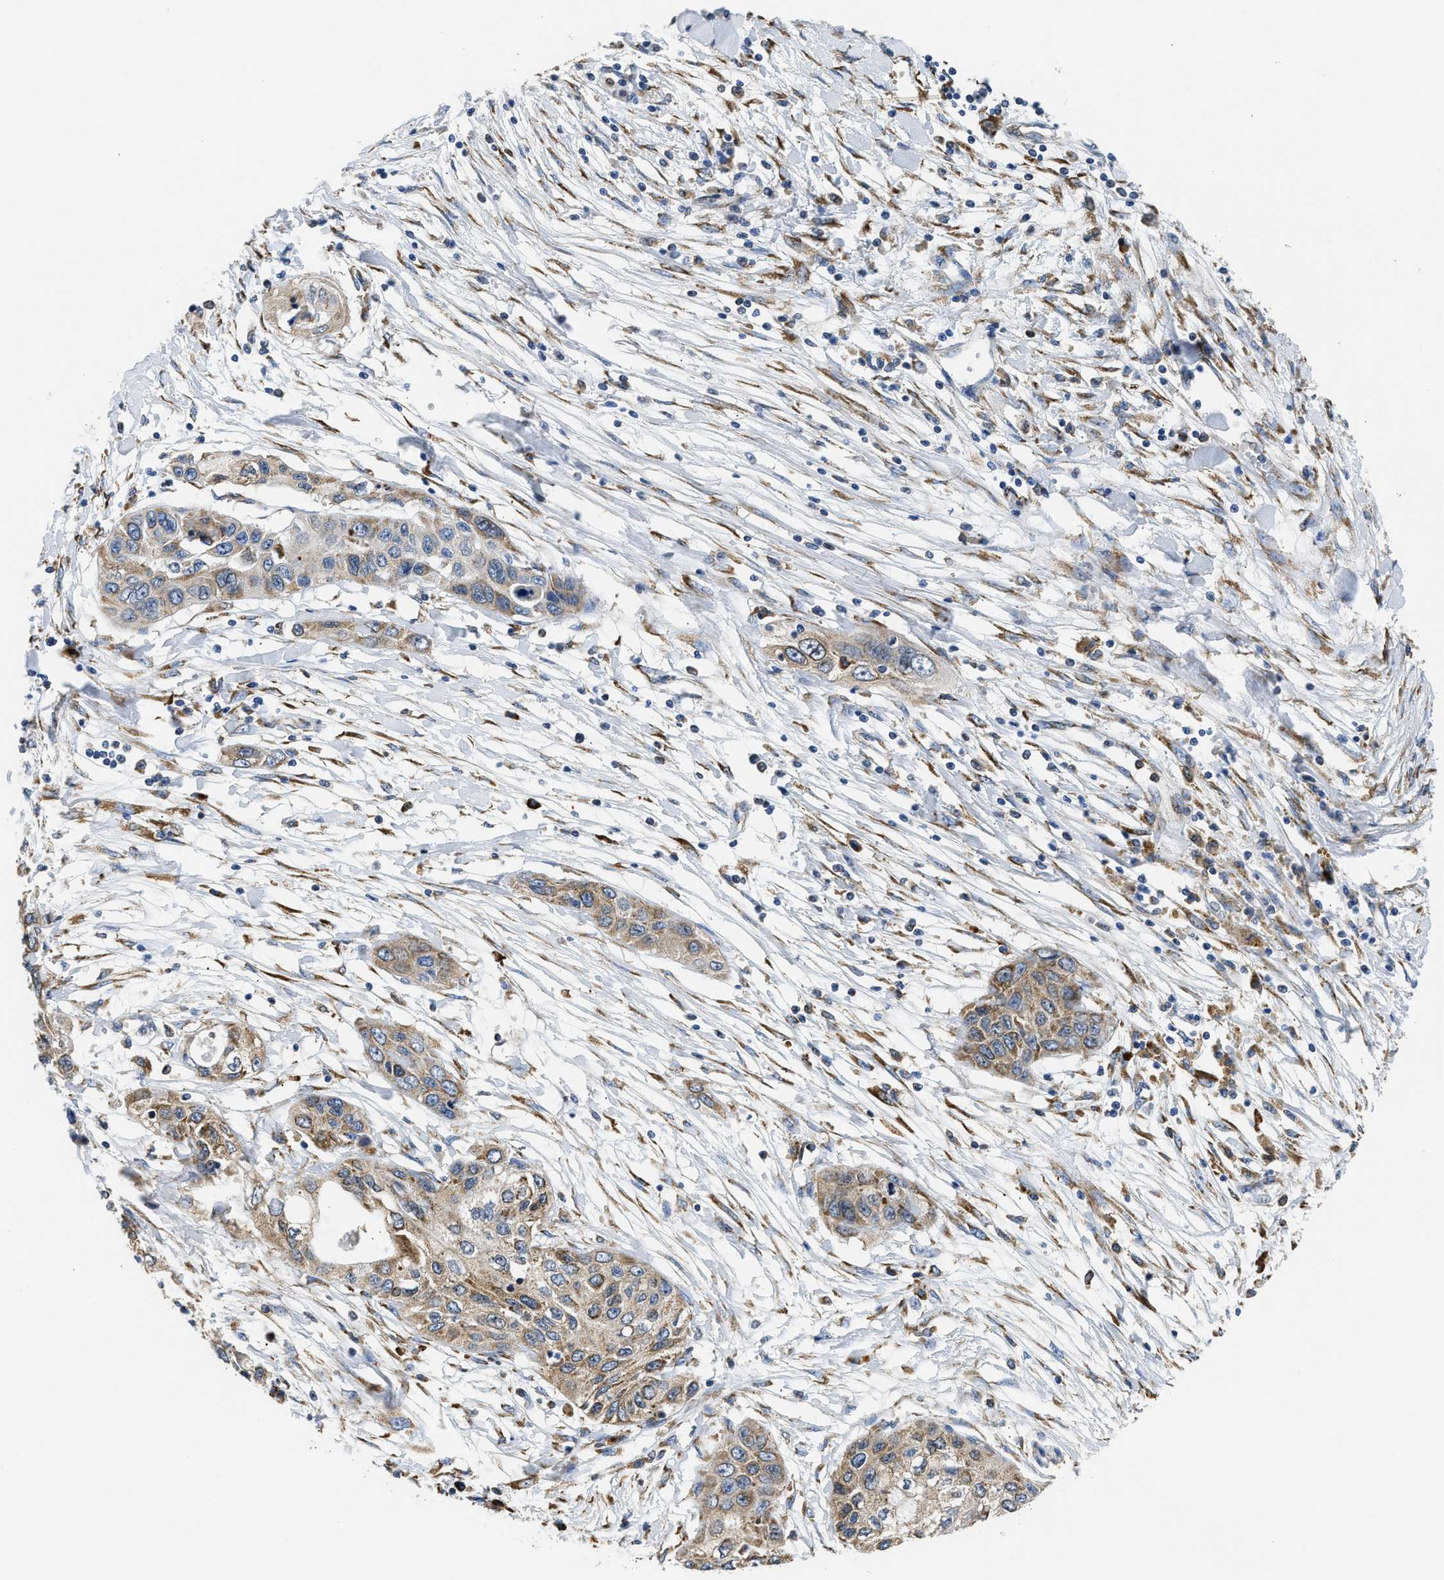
{"staining": {"intensity": "moderate", "quantity": "25%-75%", "location": "cytoplasmic/membranous"}, "tissue": "pancreatic cancer", "cell_type": "Tumor cells", "image_type": "cancer", "snomed": [{"axis": "morphology", "description": "Adenocarcinoma, NOS"}, {"axis": "topography", "description": "Pancreas"}], "caption": "Immunohistochemical staining of pancreatic cancer reveals medium levels of moderate cytoplasmic/membranous expression in about 25%-75% of tumor cells.", "gene": "CYCS", "patient": {"sex": "female", "age": 70}}